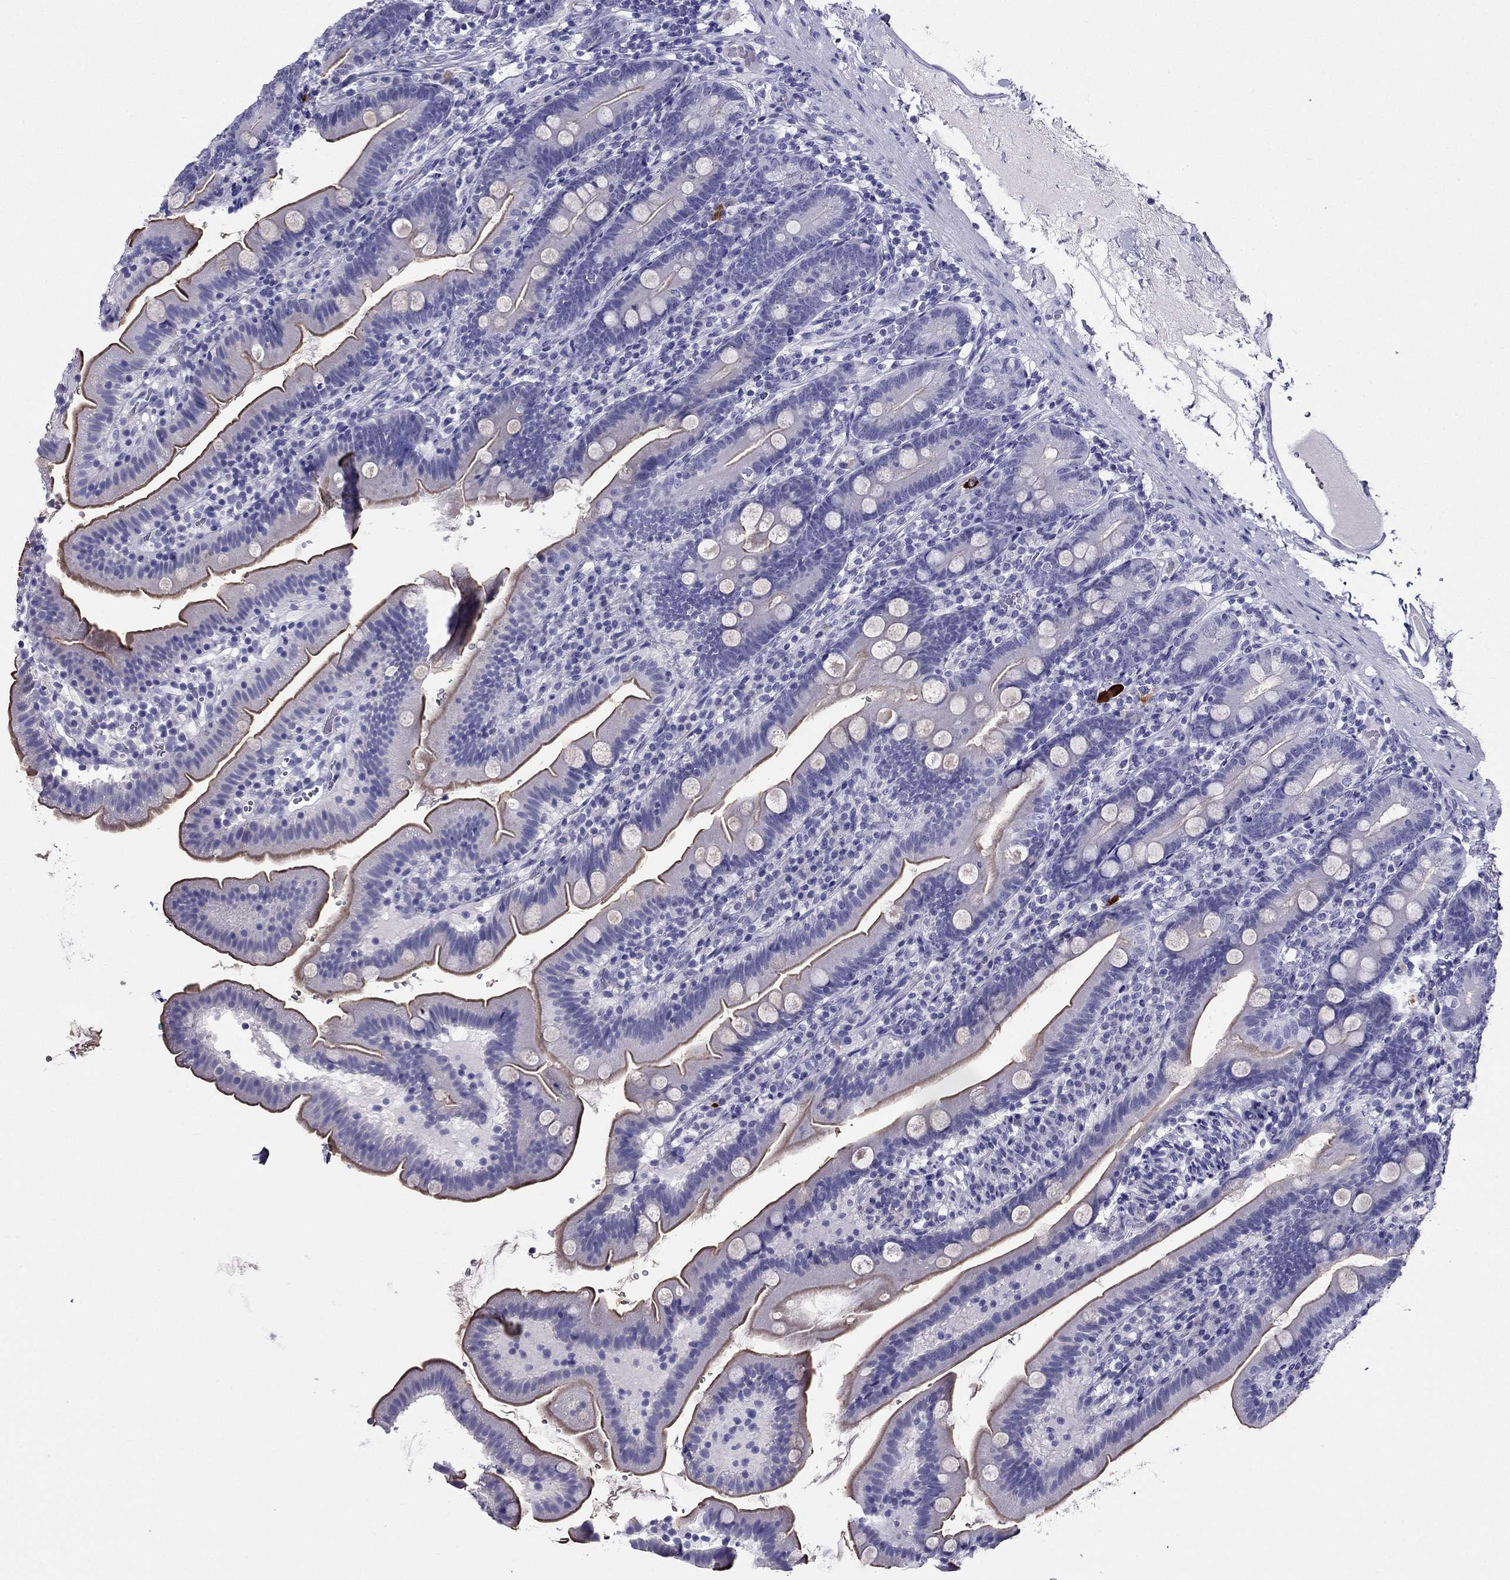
{"staining": {"intensity": "weak", "quantity": ">75%", "location": "cytoplasmic/membranous"}, "tissue": "duodenum", "cell_type": "Glandular cells", "image_type": "normal", "snomed": [{"axis": "morphology", "description": "Normal tissue, NOS"}, {"axis": "topography", "description": "Duodenum"}], "caption": "Protein expression analysis of unremarkable duodenum reveals weak cytoplasmic/membranous positivity in approximately >75% of glandular cells. (brown staining indicates protein expression, while blue staining denotes nuclei).", "gene": "ZNF541", "patient": {"sex": "female", "age": 67}}